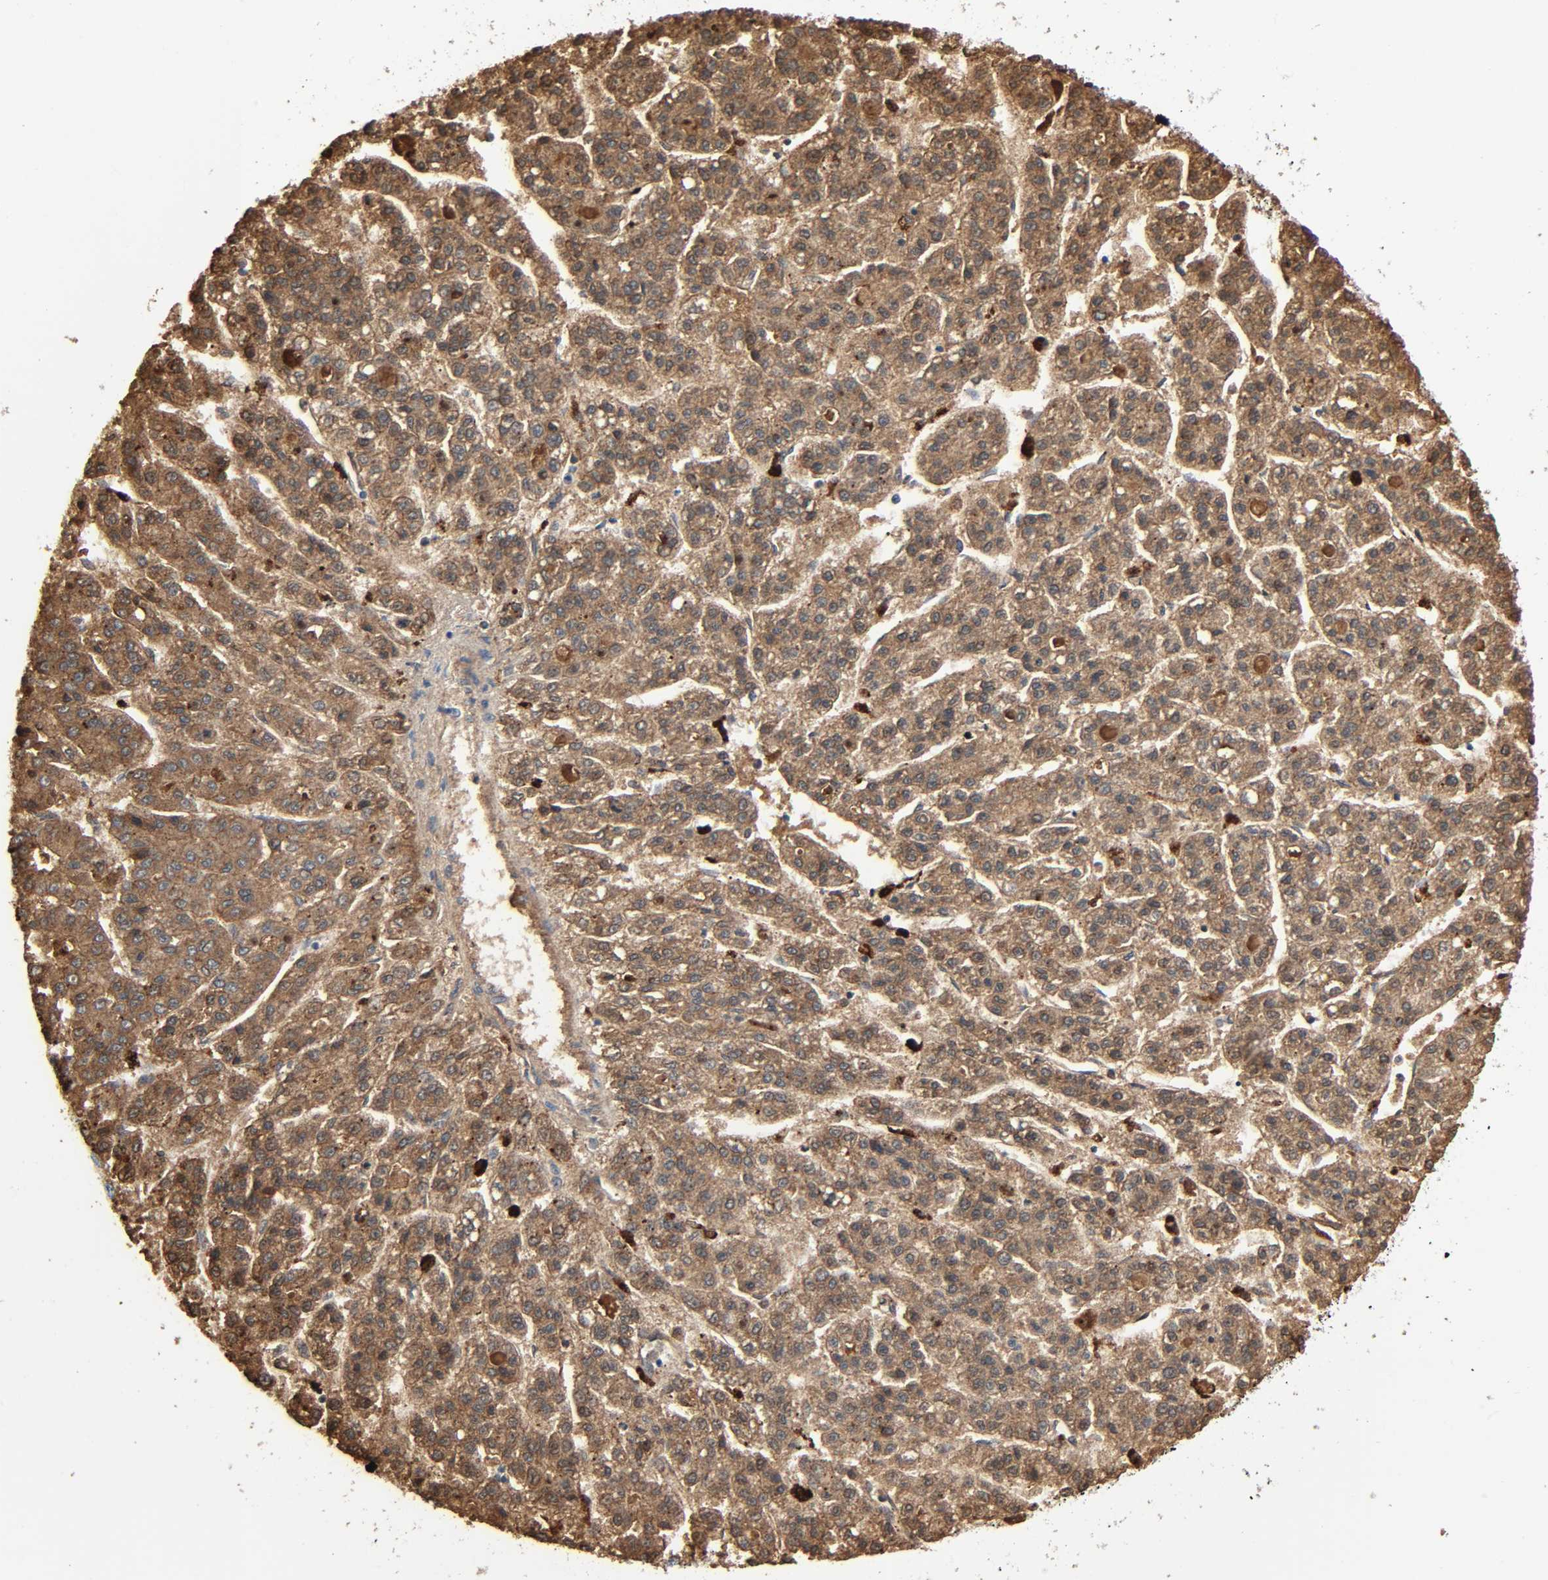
{"staining": {"intensity": "moderate", "quantity": ">75%", "location": "cytoplasmic/membranous"}, "tissue": "liver cancer", "cell_type": "Tumor cells", "image_type": "cancer", "snomed": [{"axis": "morphology", "description": "Carcinoma, Hepatocellular, NOS"}, {"axis": "topography", "description": "Liver"}], "caption": "The photomicrograph demonstrates immunohistochemical staining of hepatocellular carcinoma (liver). There is moderate cytoplasmic/membranous staining is seen in about >75% of tumor cells. Nuclei are stained in blue.", "gene": "C3", "patient": {"sex": "male", "age": 70}}